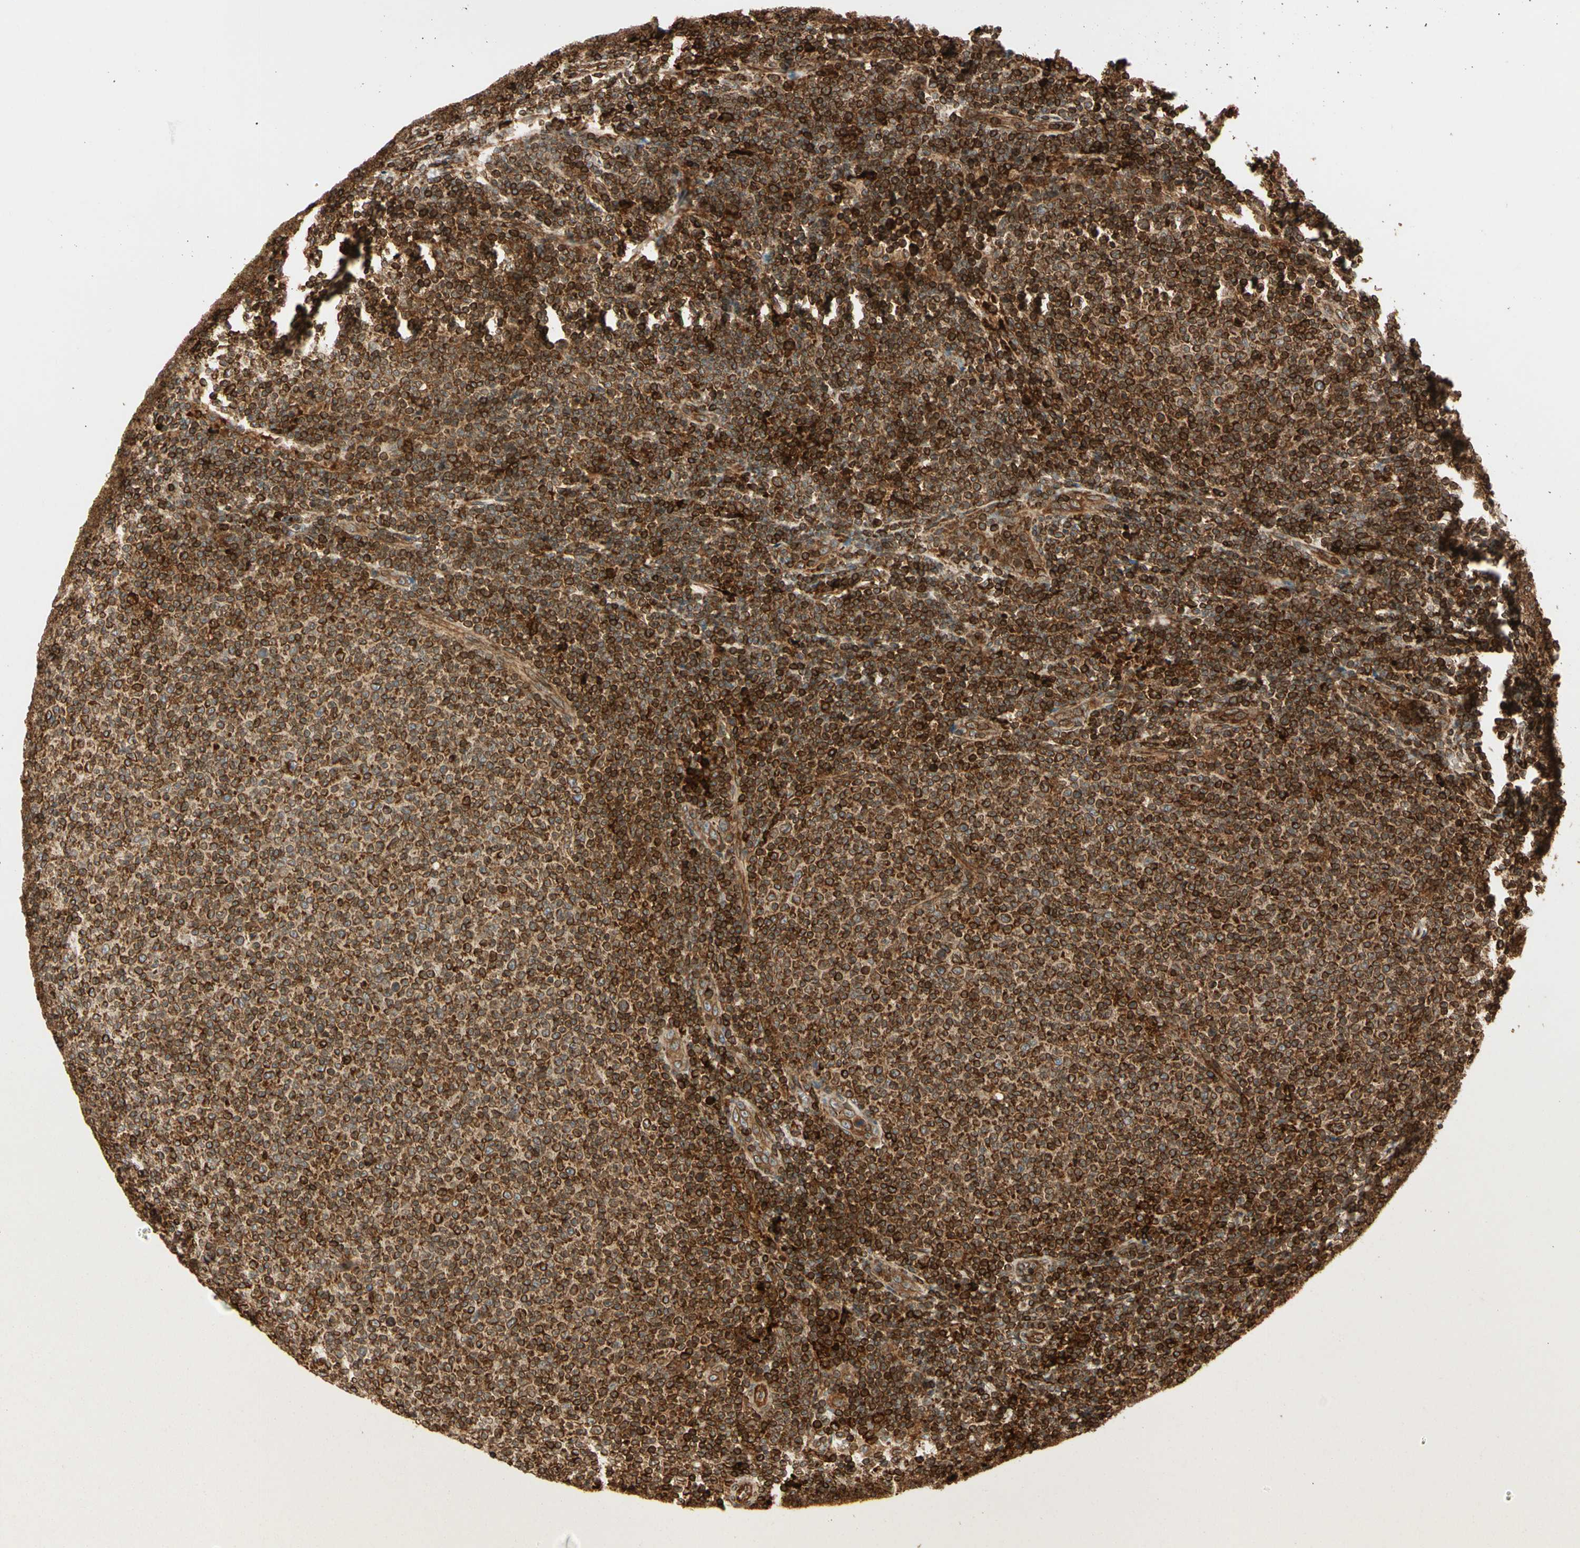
{"staining": {"intensity": "strong", "quantity": ">75%", "location": "cytoplasmic/membranous"}, "tissue": "lymphoma", "cell_type": "Tumor cells", "image_type": "cancer", "snomed": [{"axis": "morphology", "description": "Malignant lymphoma, non-Hodgkin's type, Low grade"}, {"axis": "topography", "description": "Lymph node"}], "caption": "Tumor cells demonstrate high levels of strong cytoplasmic/membranous expression in about >75% of cells in lymphoma. (DAB IHC with brightfield microscopy, high magnification).", "gene": "TAPBP", "patient": {"sex": "male", "age": 66}}